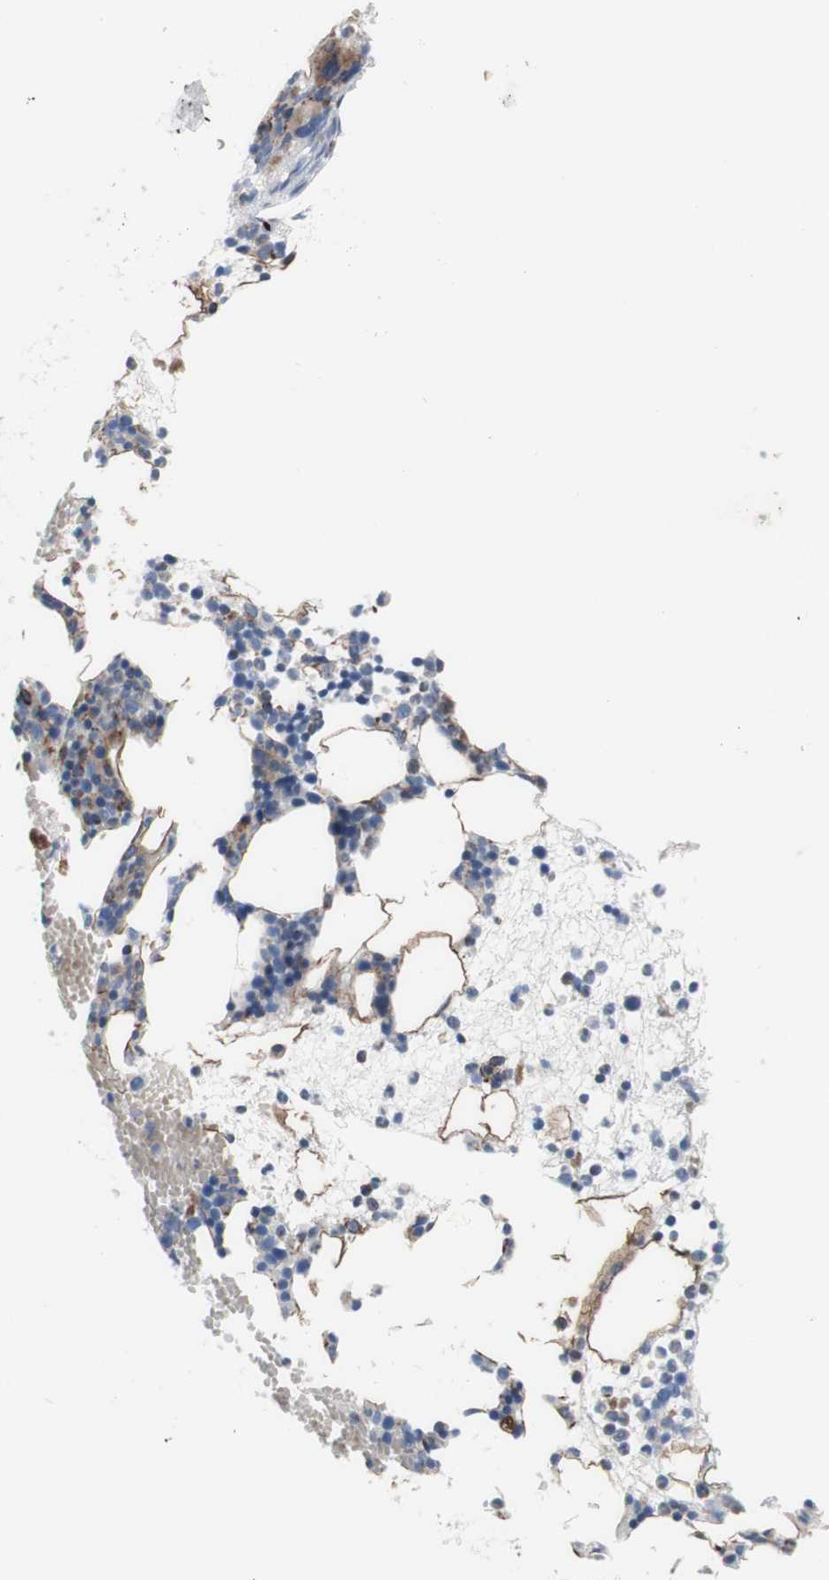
{"staining": {"intensity": "strong", "quantity": "<25%", "location": "cytoplasmic/membranous"}, "tissue": "bone marrow", "cell_type": "Hematopoietic cells", "image_type": "normal", "snomed": [{"axis": "morphology", "description": "Normal tissue, NOS"}, {"axis": "morphology", "description": "Inflammation, NOS"}, {"axis": "topography", "description": "Bone marrow"}], "caption": "Hematopoietic cells reveal strong cytoplasmic/membranous staining in approximately <25% of cells in normal bone marrow. (Brightfield microscopy of DAB IHC at high magnification).", "gene": "AGPAT5", "patient": {"sex": "female", "age": 79}}